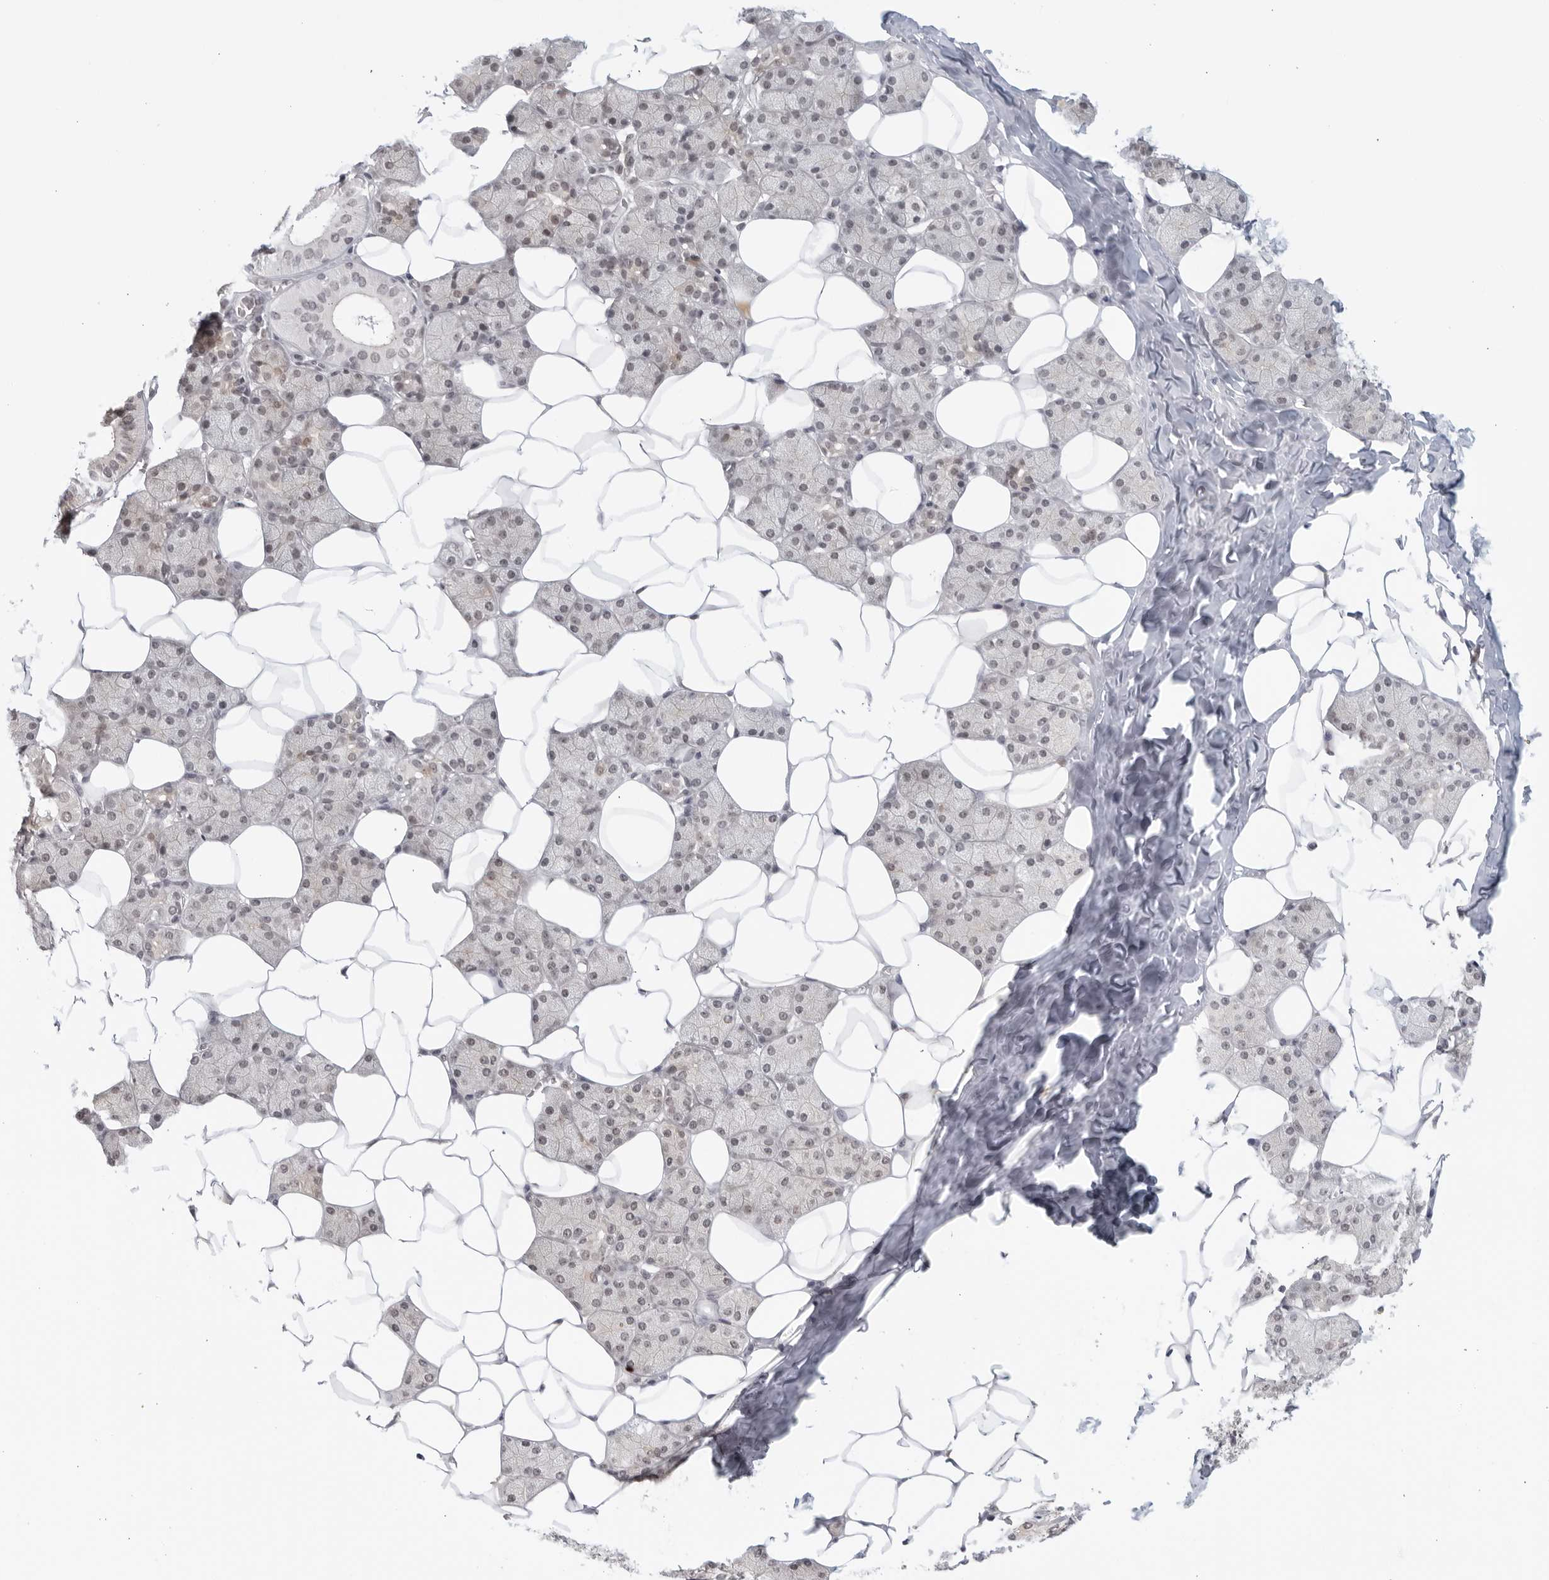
{"staining": {"intensity": "weak", "quantity": "<25%", "location": "cytoplasmic/membranous"}, "tissue": "salivary gland", "cell_type": "Glandular cells", "image_type": "normal", "snomed": [{"axis": "morphology", "description": "Normal tissue, NOS"}, {"axis": "topography", "description": "Salivary gland"}], "caption": "This image is of benign salivary gland stained with immunohistochemistry (IHC) to label a protein in brown with the nuclei are counter-stained blue. There is no expression in glandular cells.", "gene": "RAB11FIP3", "patient": {"sex": "female", "age": 33}}